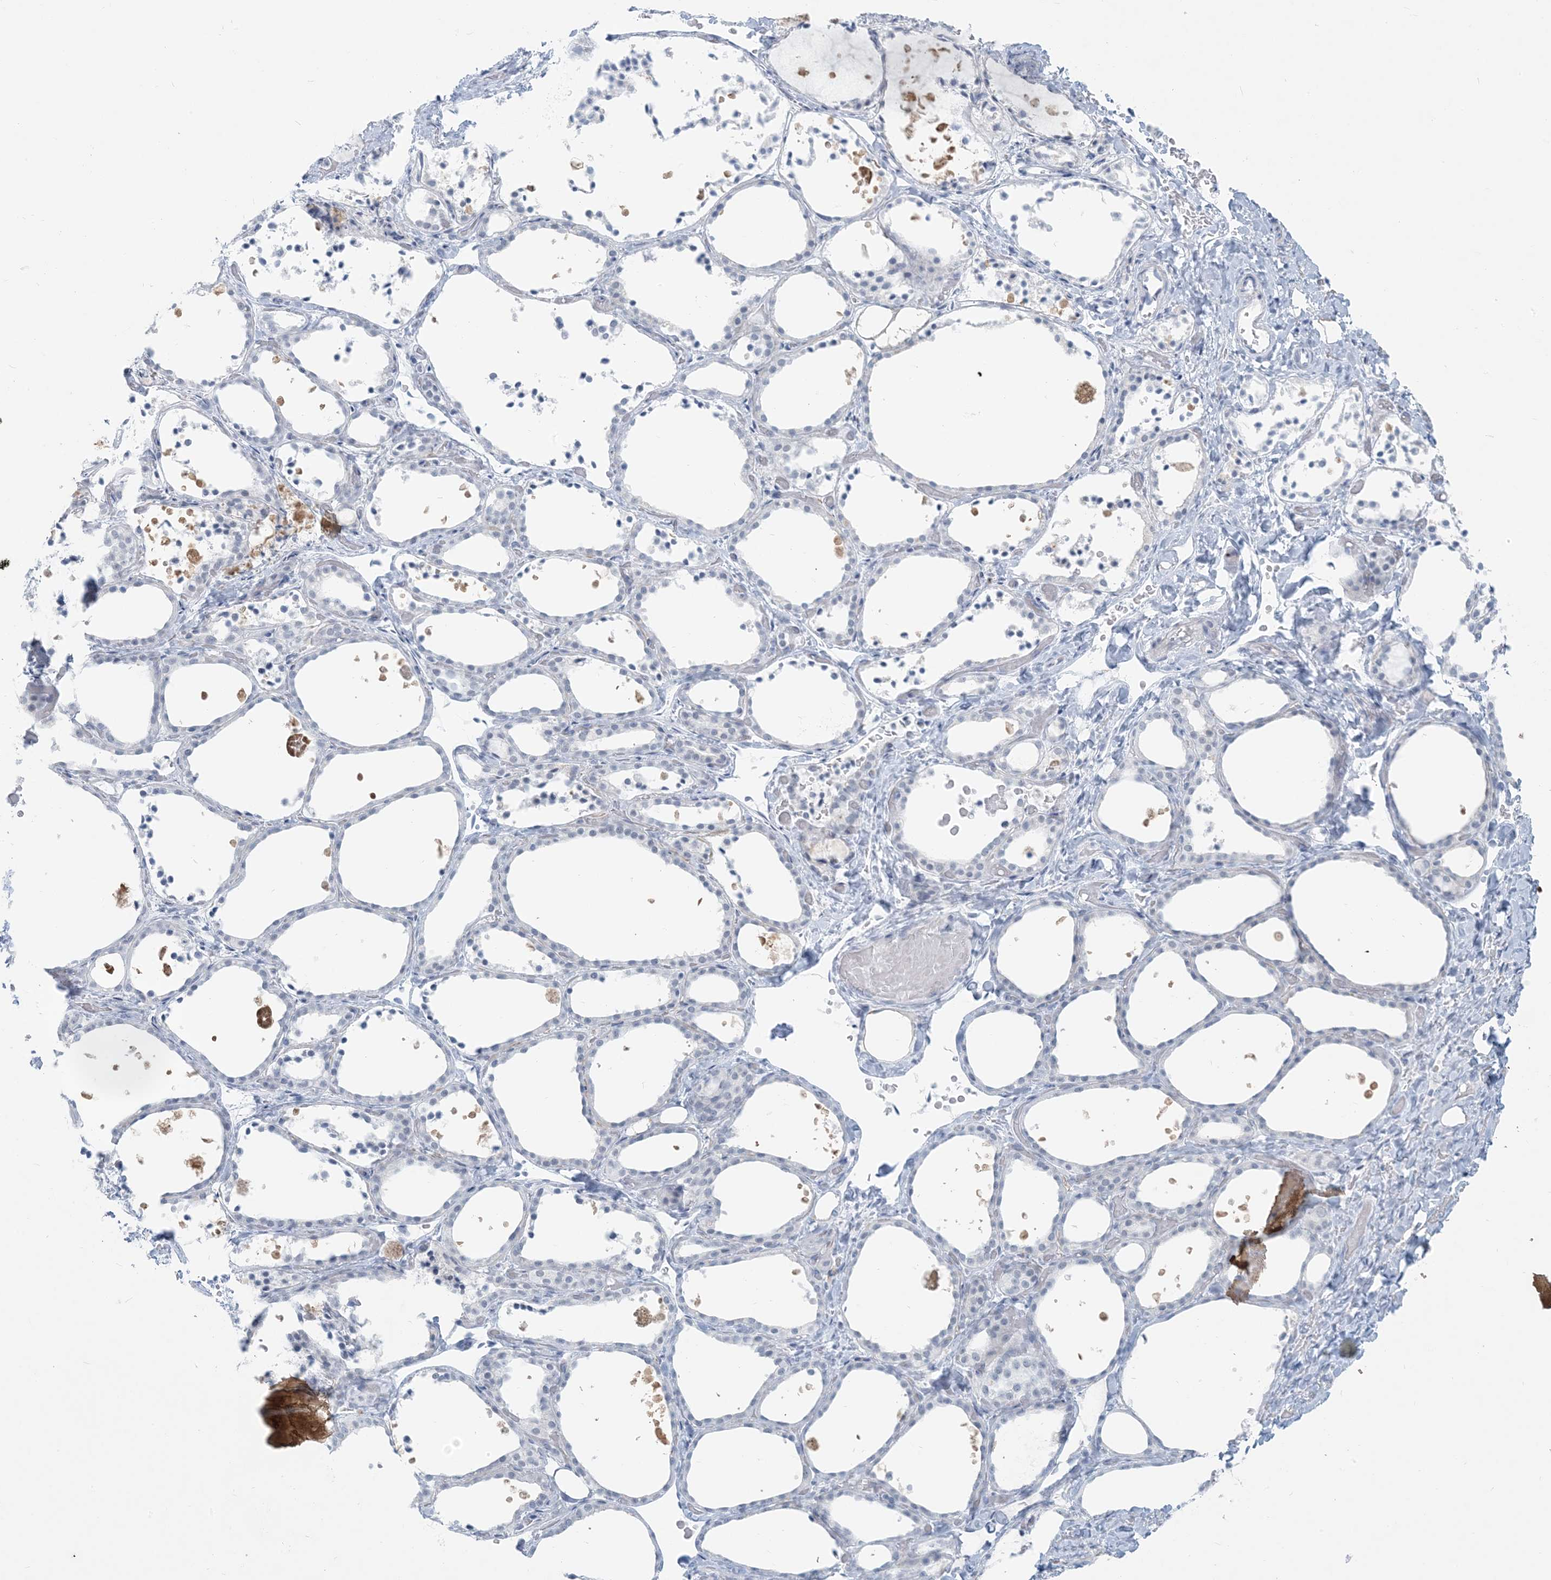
{"staining": {"intensity": "negative", "quantity": "none", "location": "none"}, "tissue": "thyroid gland", "cell_type": "Glandular cells", "image_type": "normal", "snomed": [{"axis": "morphology", "description": "Normal tissue, NOS"}, {"axis": "topography", "description": "Thyroid gland"}], "caption": "The photomicrograph exhibits no significant expression in glandular cells of thyroid gland.", "gene": "SCML1", "patient": {"sex": "female", "age": 44}}